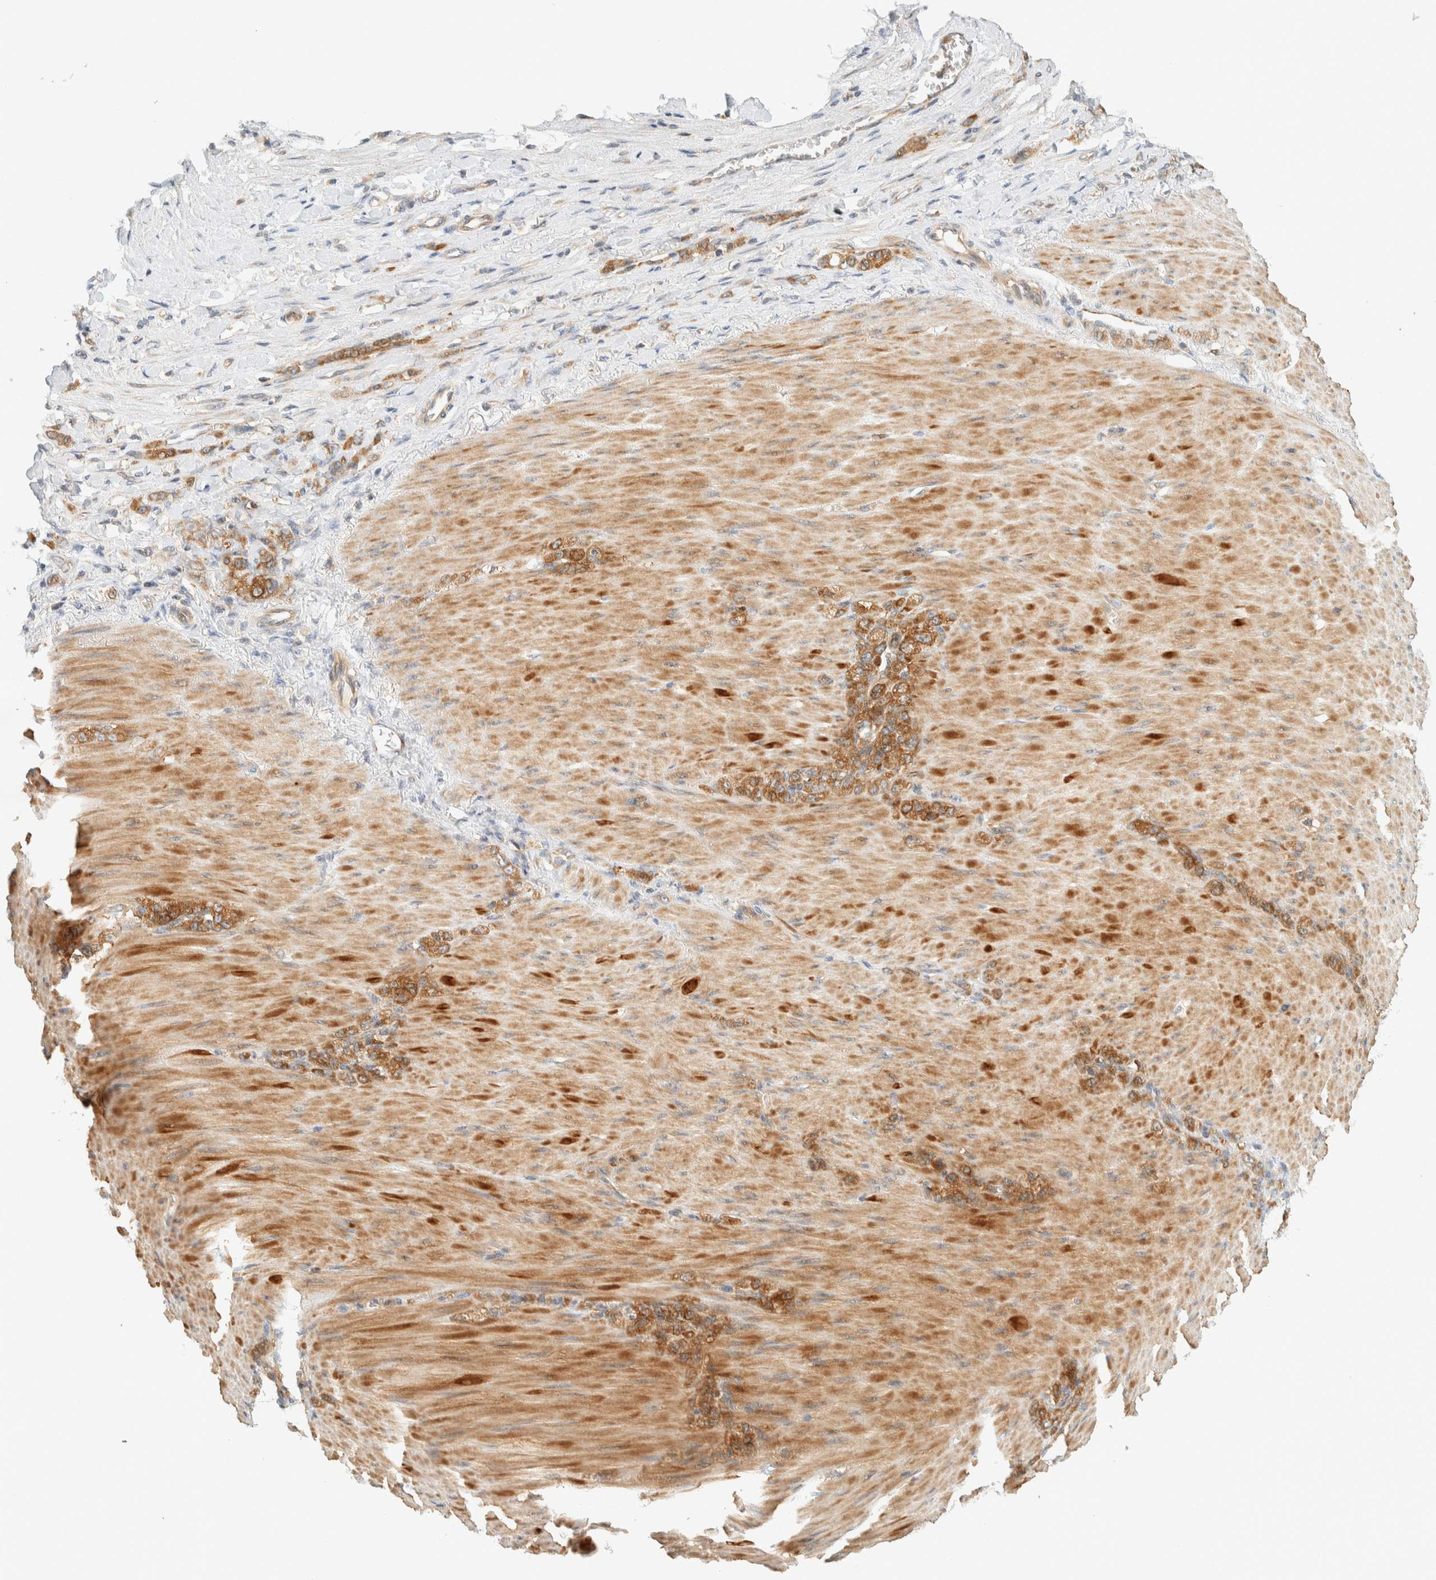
{"staining": {"intensity": "moderate", "quantity": ">75%", "location": "cytoplasmic/membranous"}, "tissue": "stomach cancer", "cell_type": "Tumor cells", "image_type": "cancer", "snomed": [{"axis": "morphology", "description": "Normal tissue, NOS"}, {"axis": "morphology", "description": "Adenocarcinoma, NOS"}, {"axis": "topography", "description": "Stomach"}], "caption": "This histopathology image displays IHC staining of human adenocarcinoma (stomach), with medium moderate cytoplasmic/membranous expression in approximately >75% of tumor cells.", "gene": "ARFGEF1", "patient": {"sex": "male", "age": 82}}